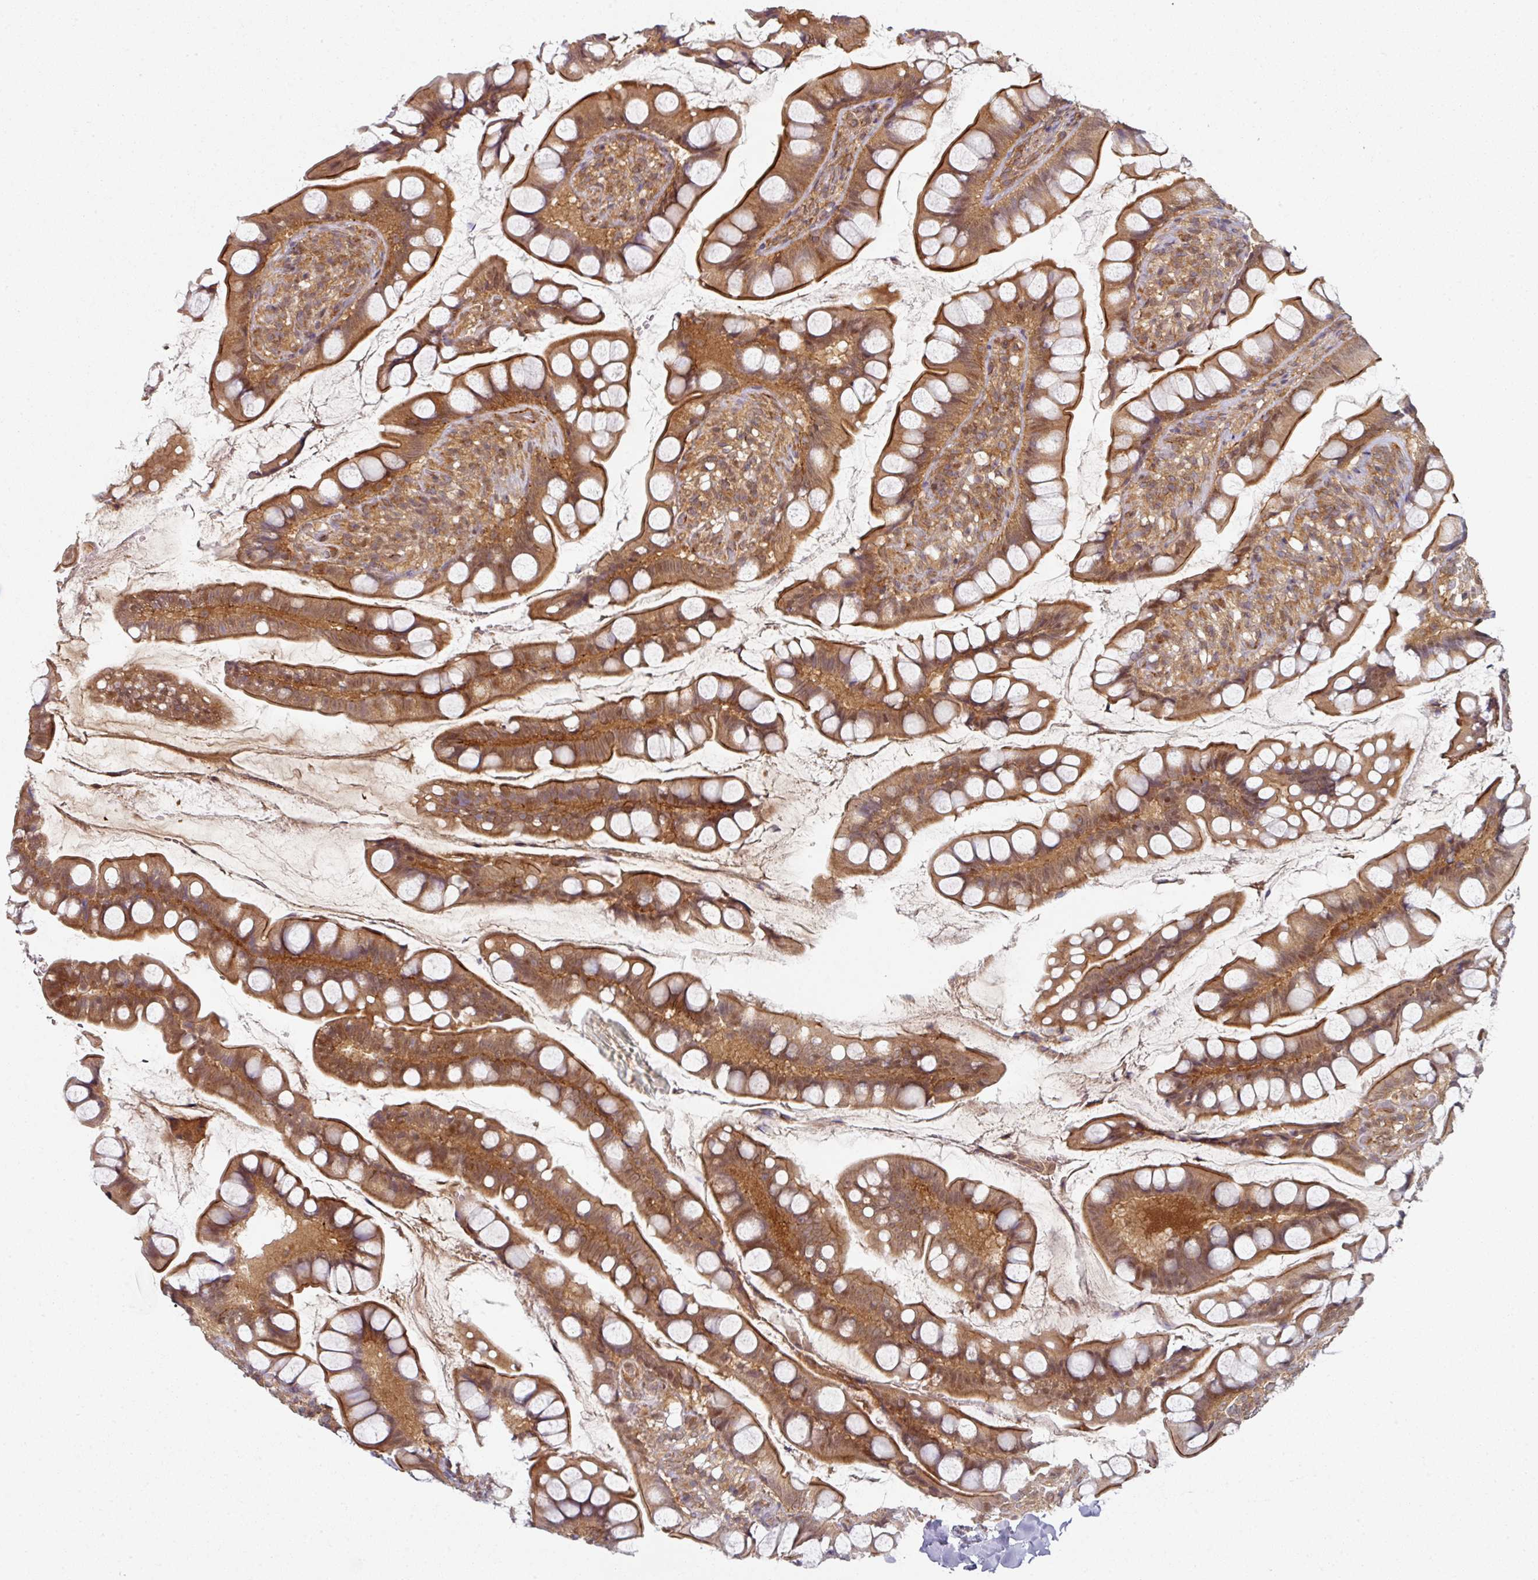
{"staining": {"intensity": "moderate", "quantity": ">75%", "location": "cytoplasmic/membranous,nuclear"}, "tissue": "small intestine", "cell_type": "Glandular cells", "image_type": "normal", "snomed": [{"axis": "morphology", "description": "Normal tissue, NOS"}, {"axis": "topography", "description": "Small intestine"}], "caption": "Immunohistochemical staining of benign small intestine demonstrates medium levels of moderate cytoplasmic/membranous,nuclear positivity in approximately >75% of glandular cells.", "gene": "PSME3IP1", "patient": {"sex": "male", "age": 70}}